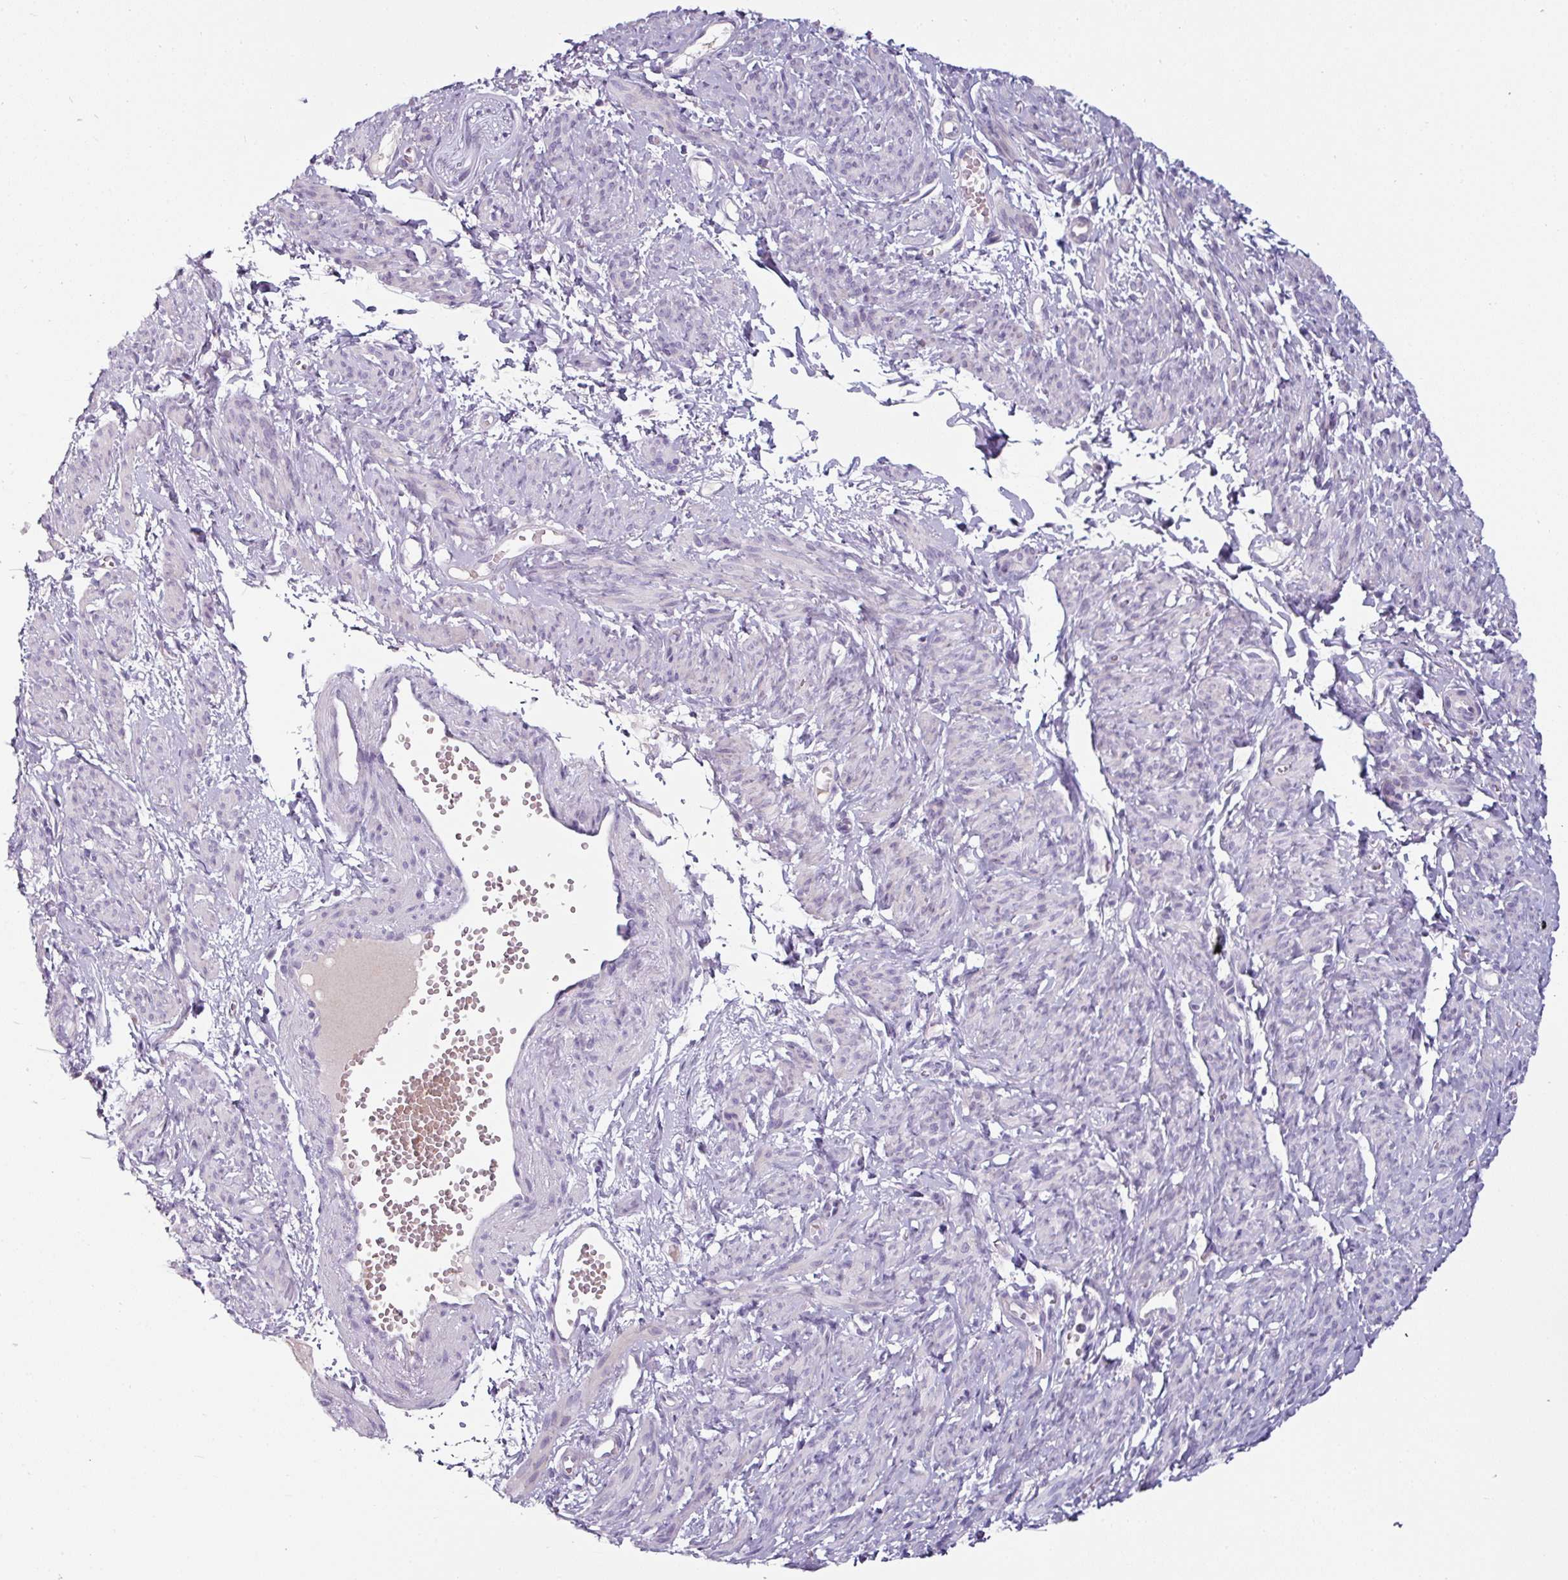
{"staining": {"intensity": "negative", "quantity": "none", "location": "none"}, "tissue": "smooth muscle", "cell_type": "Smooth muscle cells", "image_type": "normal", "snomed": [{"axis": "morphology", "description": "Normal tissue, NOS"}, {"axis": "topography", "description": "Smooth muscle"}], "caption": "IHC image of normal smooth muscle: smooth muscle stained with DAB displays no significant protein staining in smooth muscle cells.", "gene": "CLCA1", "patient": {"sex": "female", "age": 65}}